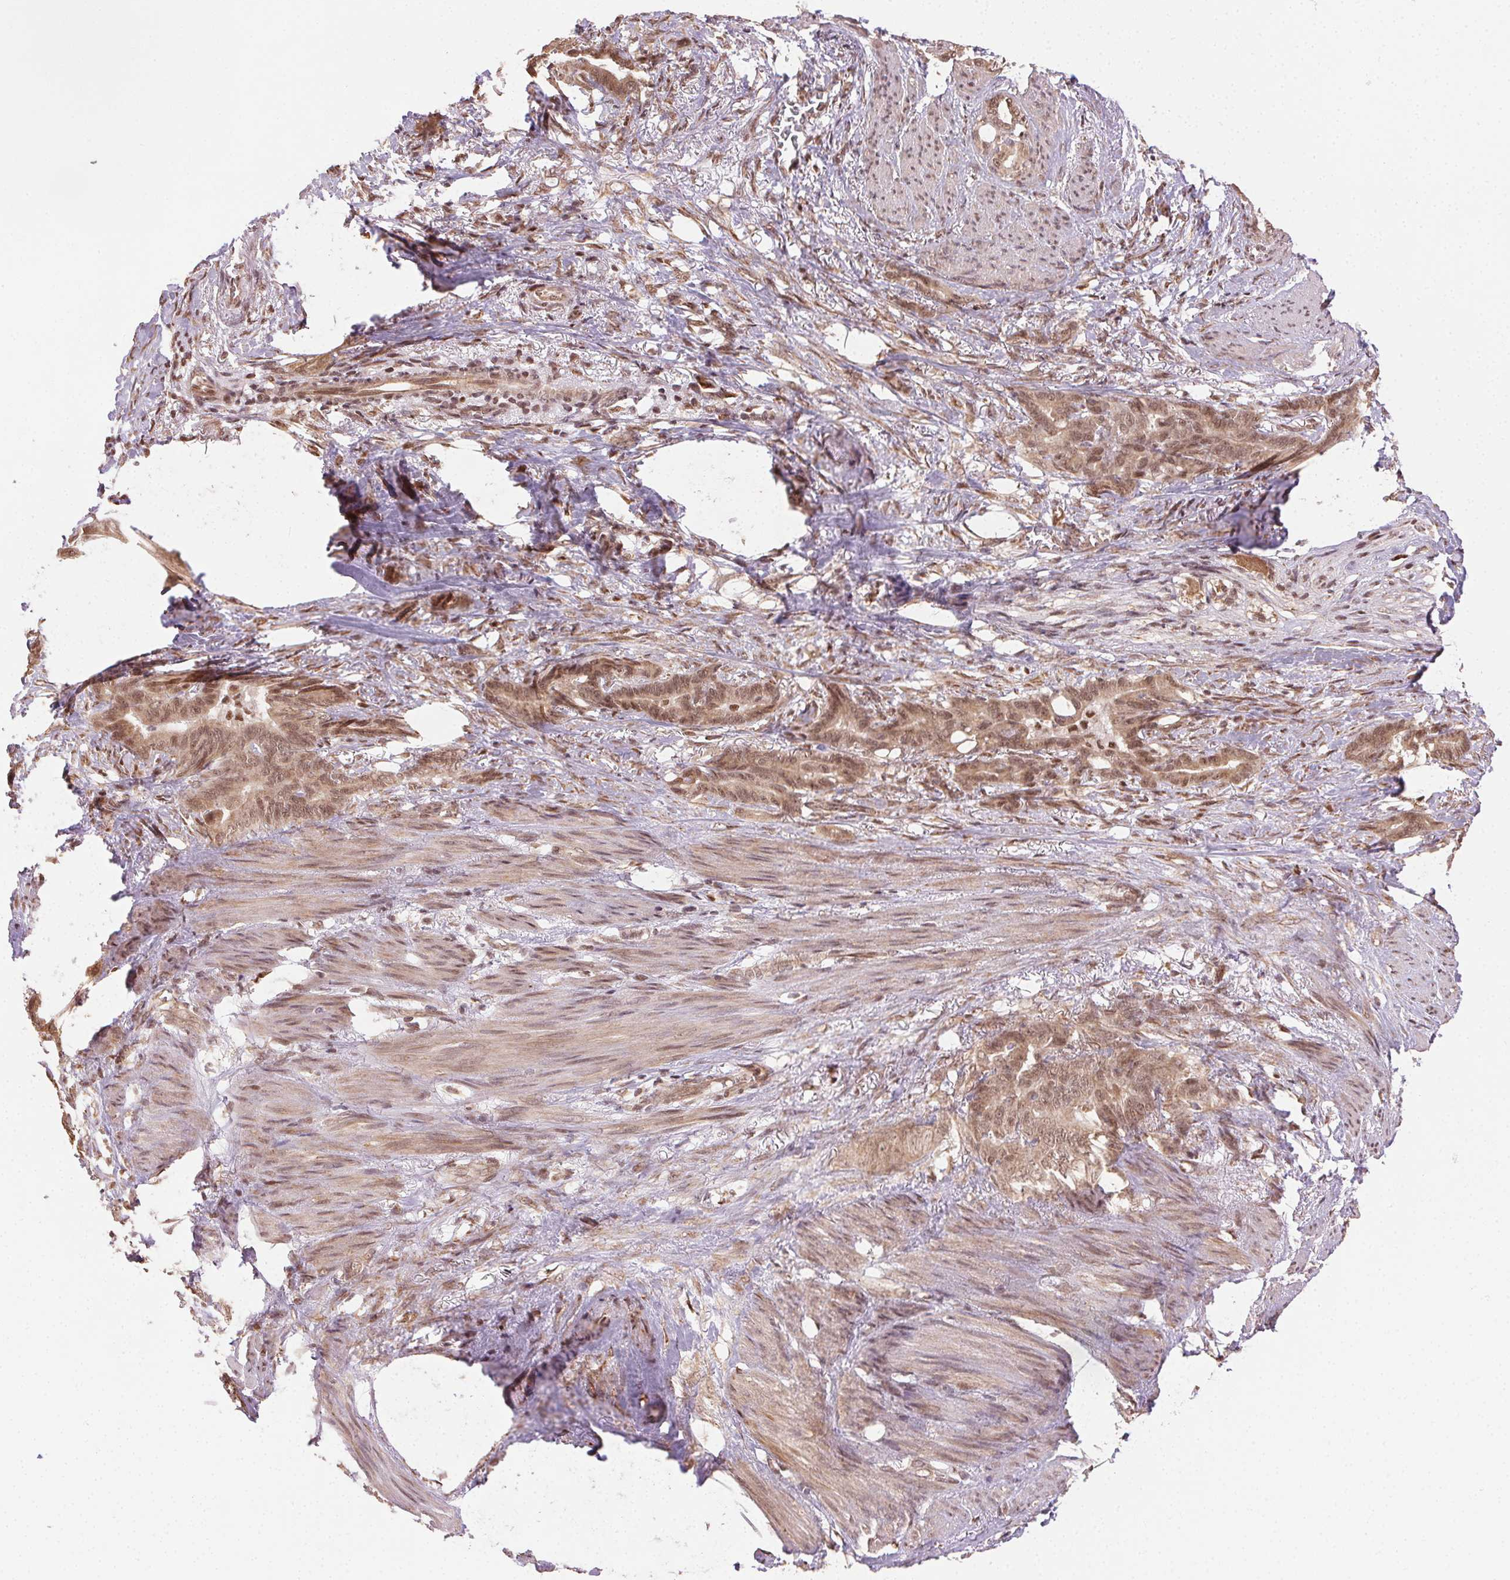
{"staining": {"intensity": "moderate", "quantity": ">75%", "location": "cytoplasmic/membranous,nuclear"}, "tissue": "stomach cancer", "cell_type": "Tumor cells", "image_type": "cancer", "snomed": [{"axis": "morphology", "description": "Normal tissue, NOS"}, {"axis": "morphology", "description": "Adenocarcinoma, NOS"}, {"axis": "topography", "description": "Esophagus"}, {"axis": "topography", "description": "Stomach, upper"}], "caption": "A micrograph showing moderate cytoplasmic/membranous and nuclear positivity in approximately >75% of tumor cells in stomach adenocarcinoma, as visualized by brown immunohistochemical staining.", "gene": "TREML4", "patient": {"sex": "male", "age": 62}}